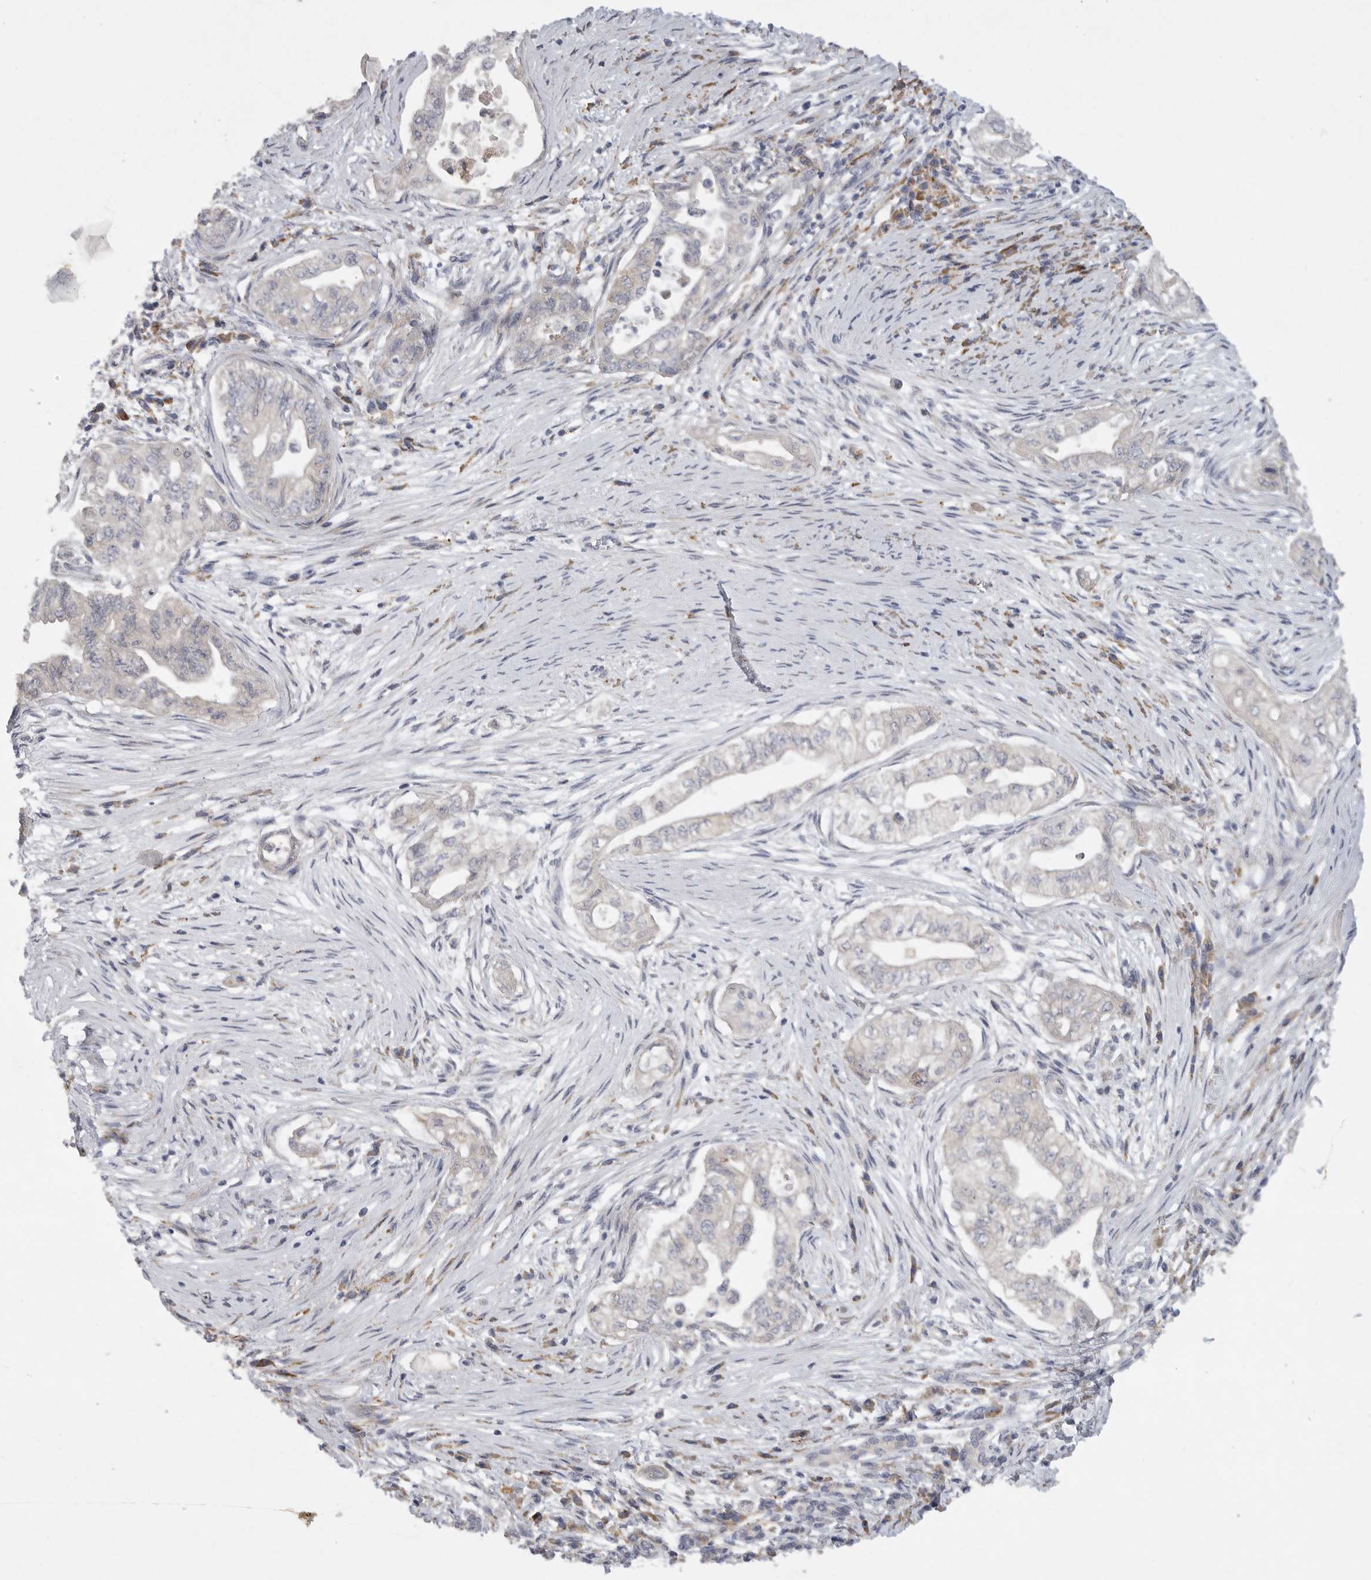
{"staining": {"intensity": "weak", "quantity": "<25%", "location": "cytoplasmic/membranous"}, "tissue": "pancreatic cancer", "cell_type": "Tumor cells", "image_type": "cancer", "snomed": [{"axis": "morphology", "description": "Adenocarcinoma, NOS"}, {"axis": "topography", "description": "Pancreas"}], "caption": "High power microscopy photomicrograph of an IHC image of pancreatic cancer, revealing no significant staining in tumor cells.", "gene": "EDEM3", "patient": {"sex": "male", "age": 72}}